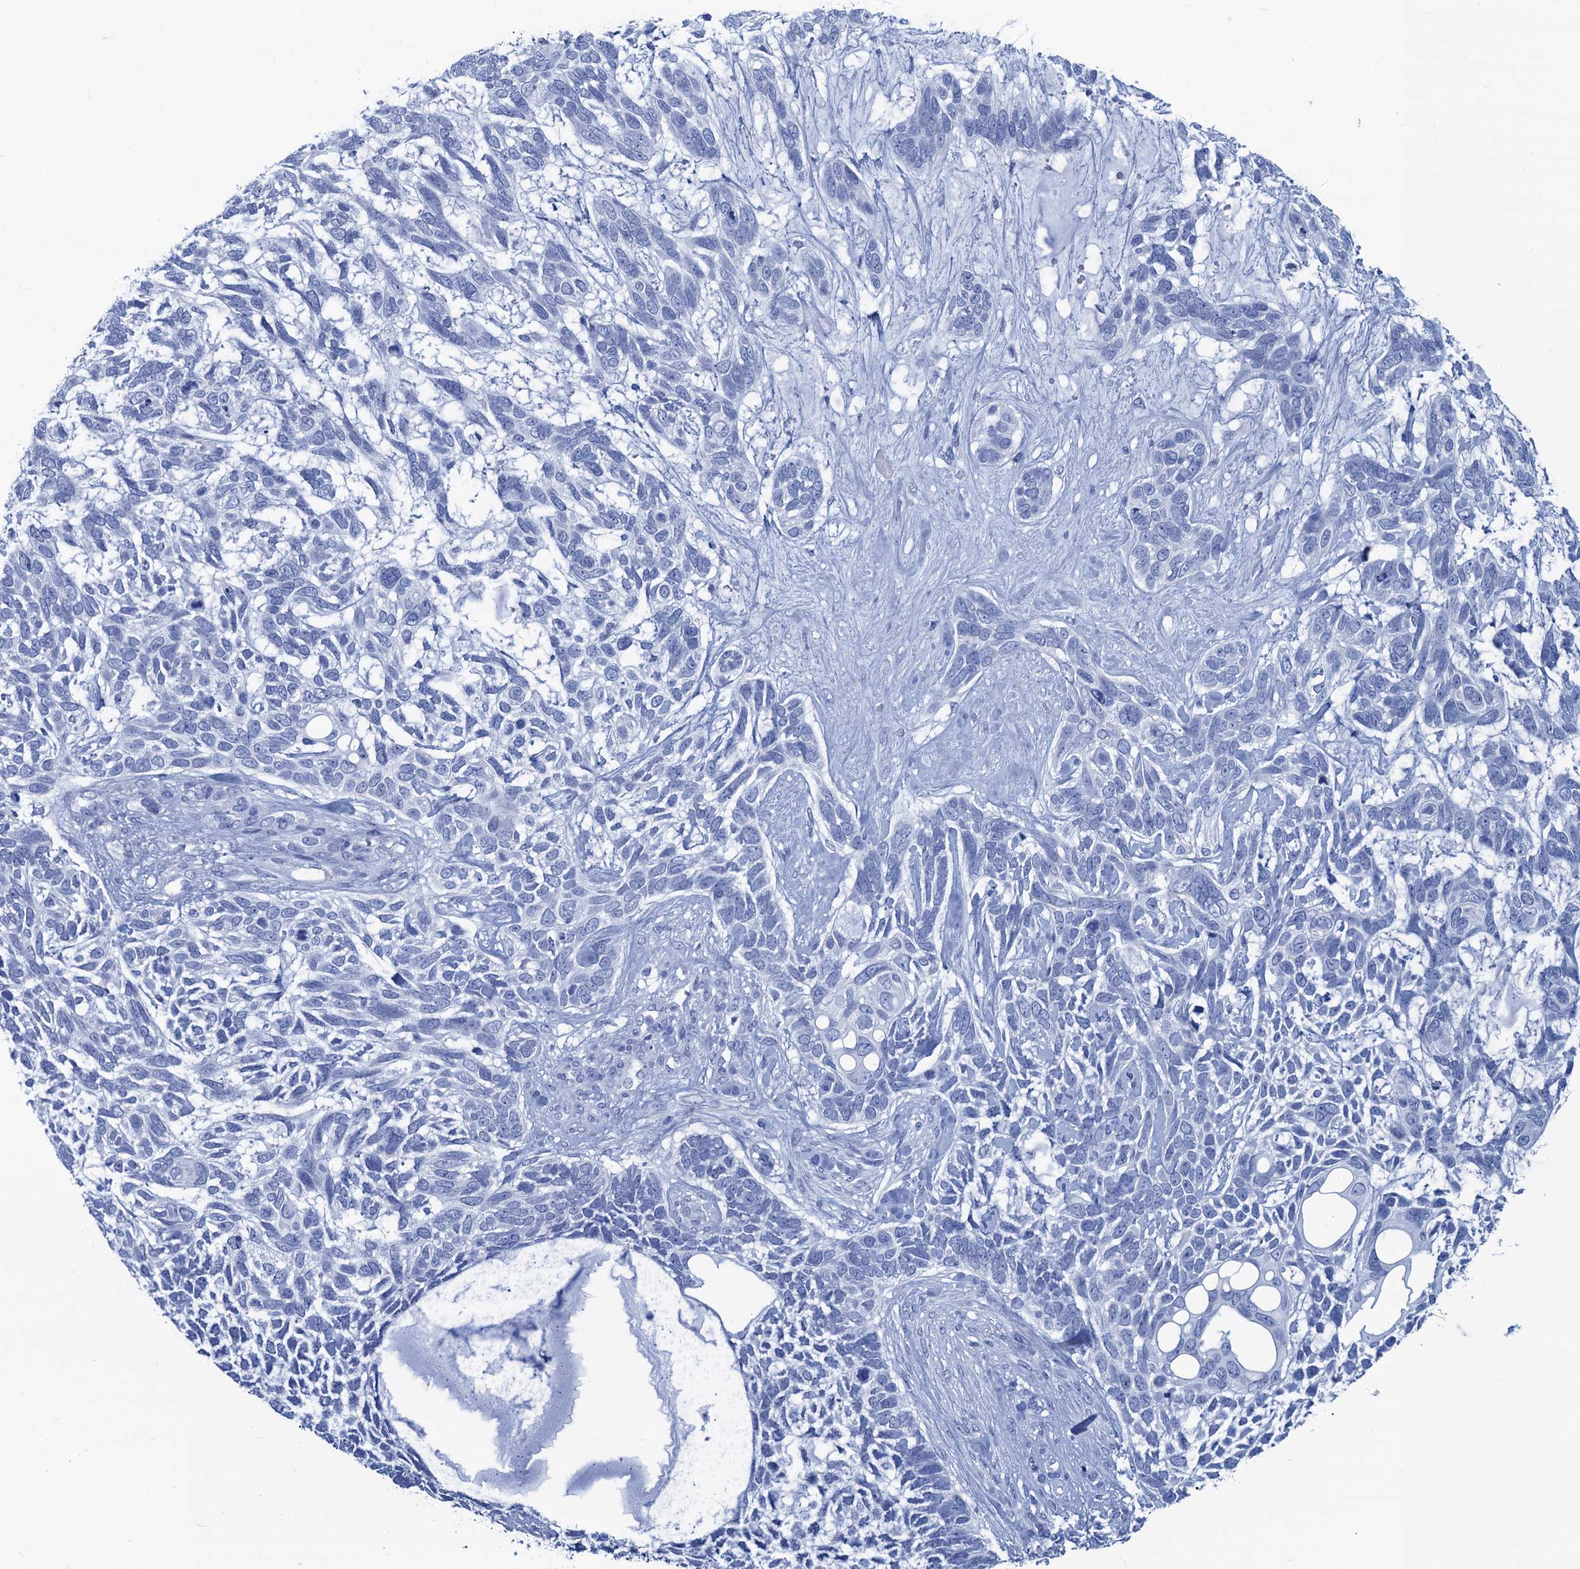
{"staining": {"intensity": "negative", "quantity": "none", "location": "none"}, "tissue": "skin cancer", "cell_type": "Tumor cells", "image_type": "cancer", "snomed": [{"axis": "morphology", "description": "Basal cell carcinoma"}, {"axis": "topography", "description": "Skin"}], "caption": "The histopathology image displays no significant positivity in tumor cells of skin cancer (basal cell carcinoma). (DAB immunohistochemistry with hematoxylin counter stain).", "gene": "CABYR", "patient": {"sex": "male", "age": 88}}